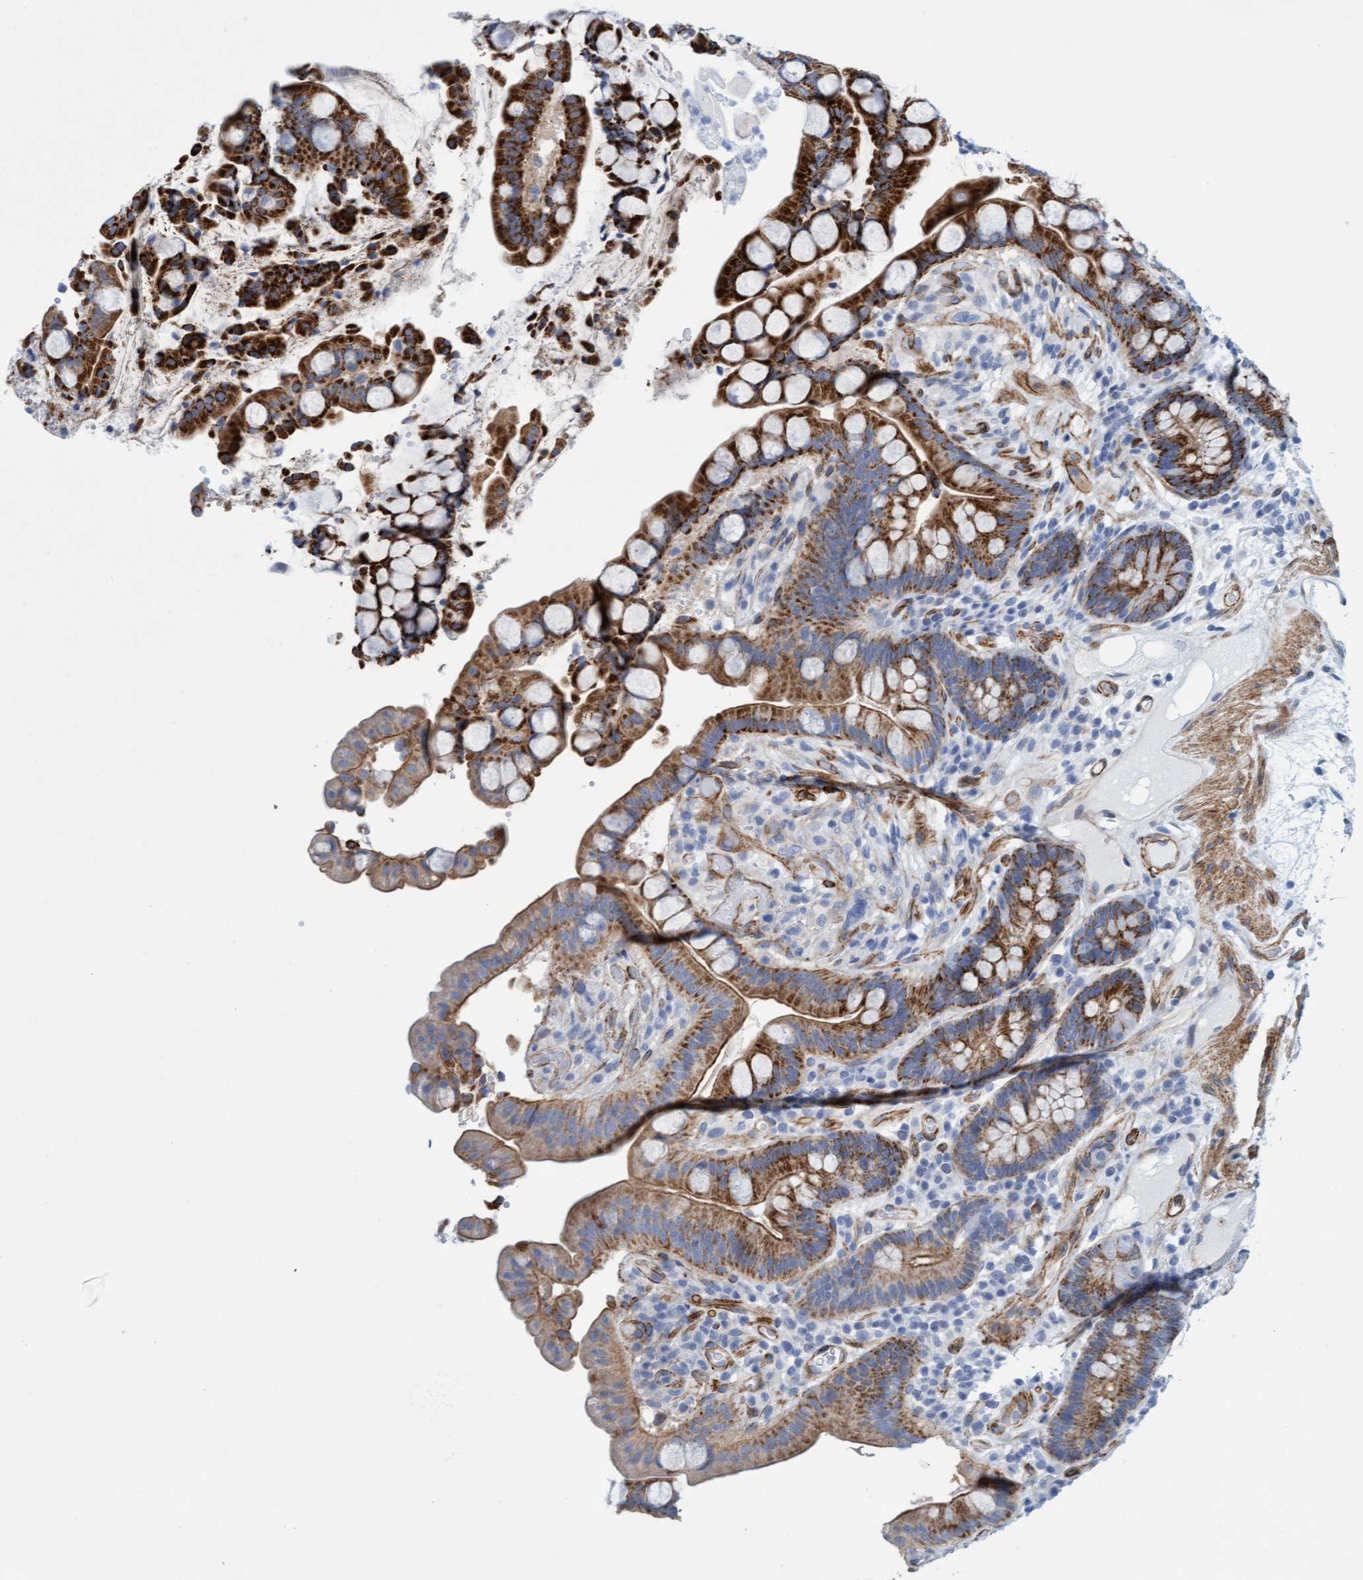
{"staining": {"intensity": "strong", "quantity": ">75%", "location": "cytoplasmic/membranous"}, "tissue": "colon", "cell_type": "Endothelial cells", "image_type": "normal", "snomed": [{"axis": "morphology", "description": "Normal tissue, NOS"}, {"axis": "topography", "description": "Colon"}], "caption": "This is a micrograph of immunohistochemistry staining of benign colon, which shows strong expression in the cytoplasmic/membranous of endothelial cells.", "gene": "MTFR1", "patient": {"sex": "male", "age": 73}}